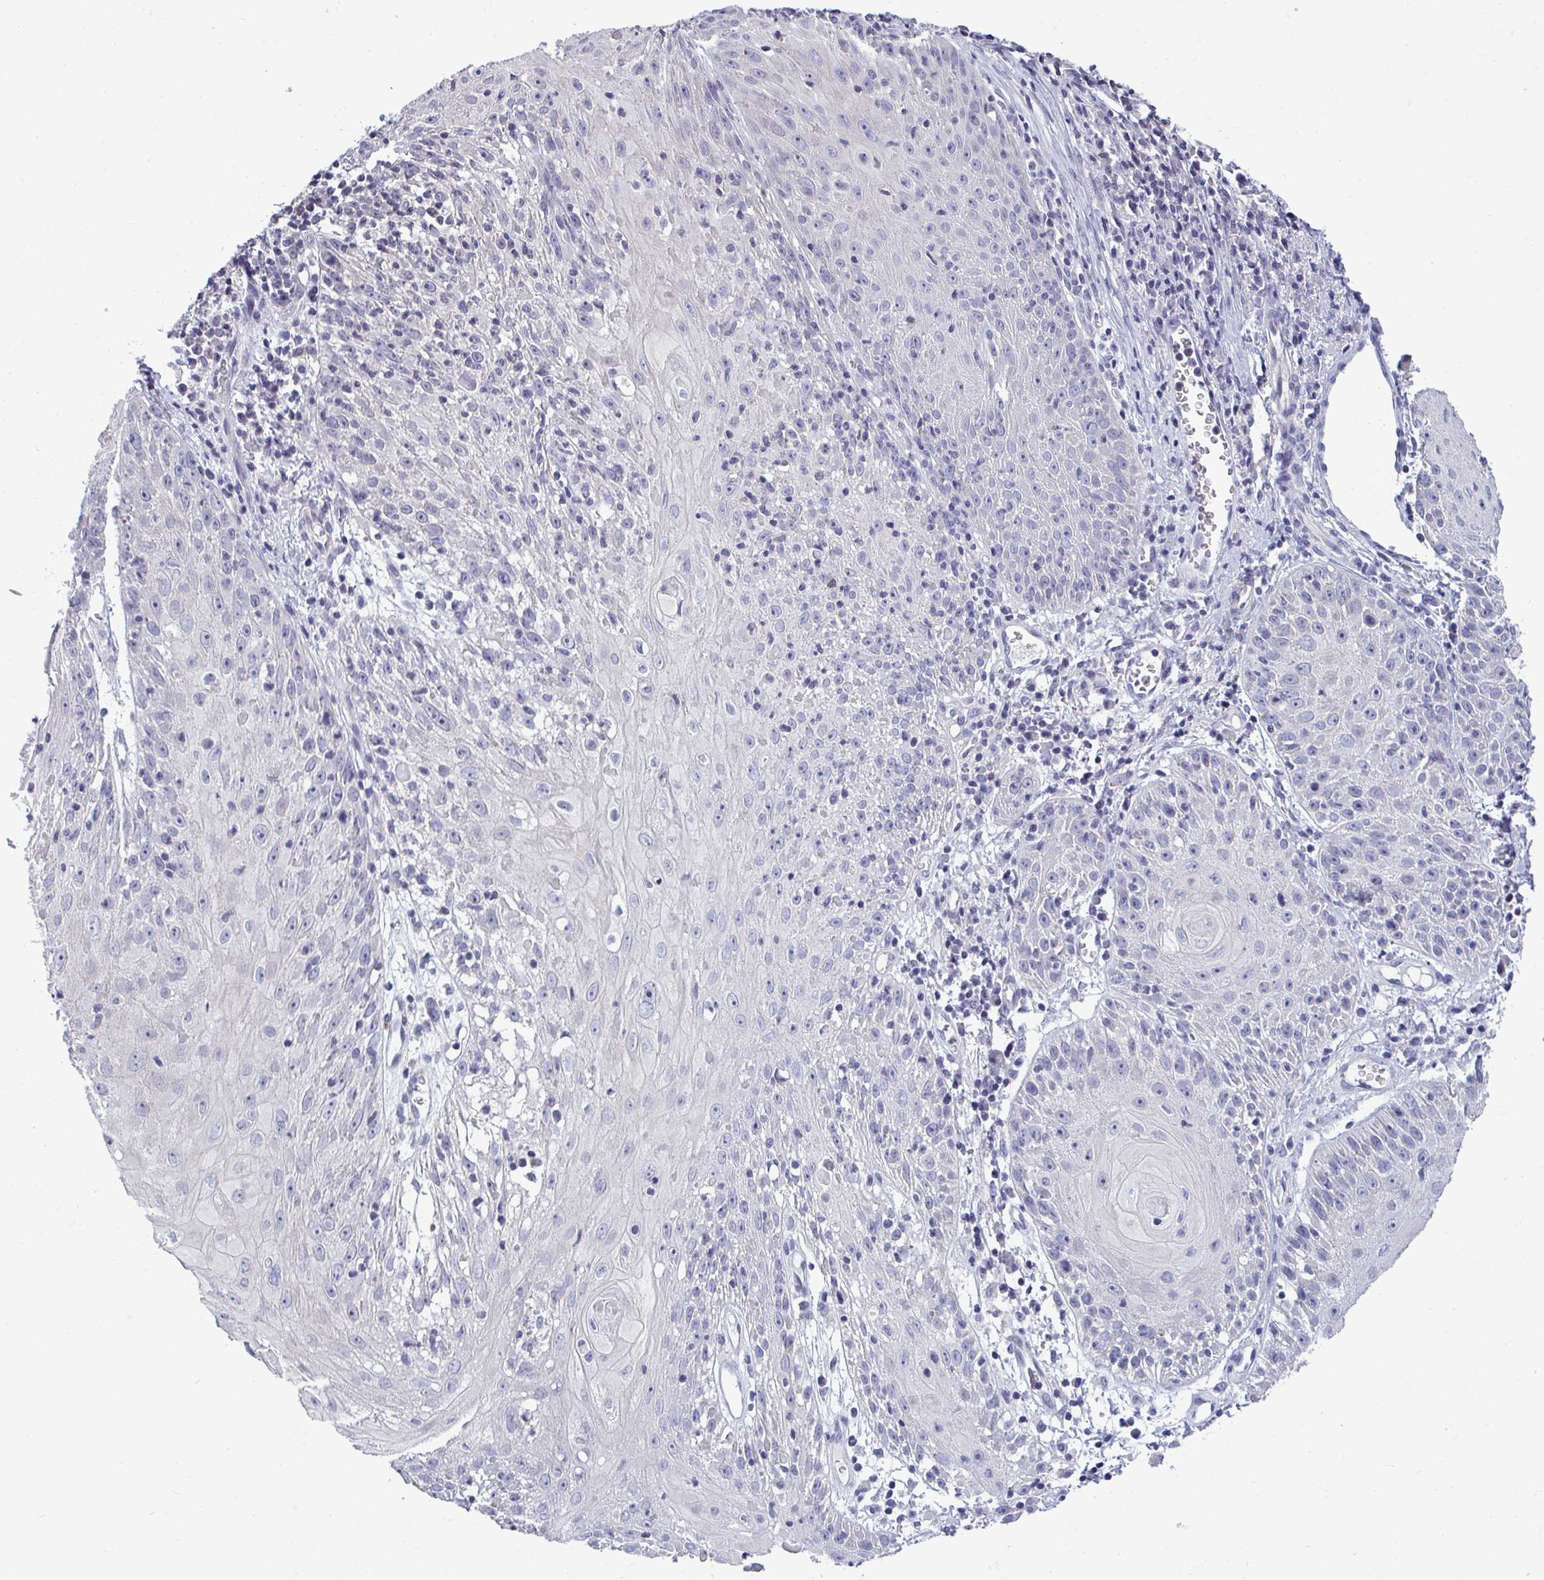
{"staining": {"intensity": "negative", "quantity": "none", "location": "none"}, "tissue": "skin cancer", "cell_type": "Tumor cells", "image_type": "cancer", "snomed": [{"axis": "morphology", "description": "Squamous cell carcinoma, NOS"}, {"axis": "topography", "description": "Skin"}, {"axis": "topography", "description": "Vulva"}], "caption": "High power microscopy photomicrograph of an IHC image of skin cancer (squamous cell carcinoma), revealing no significant expression in tumor cells.", "gene": "PIGK", "patient": {"sex": "female", "age": 76}}